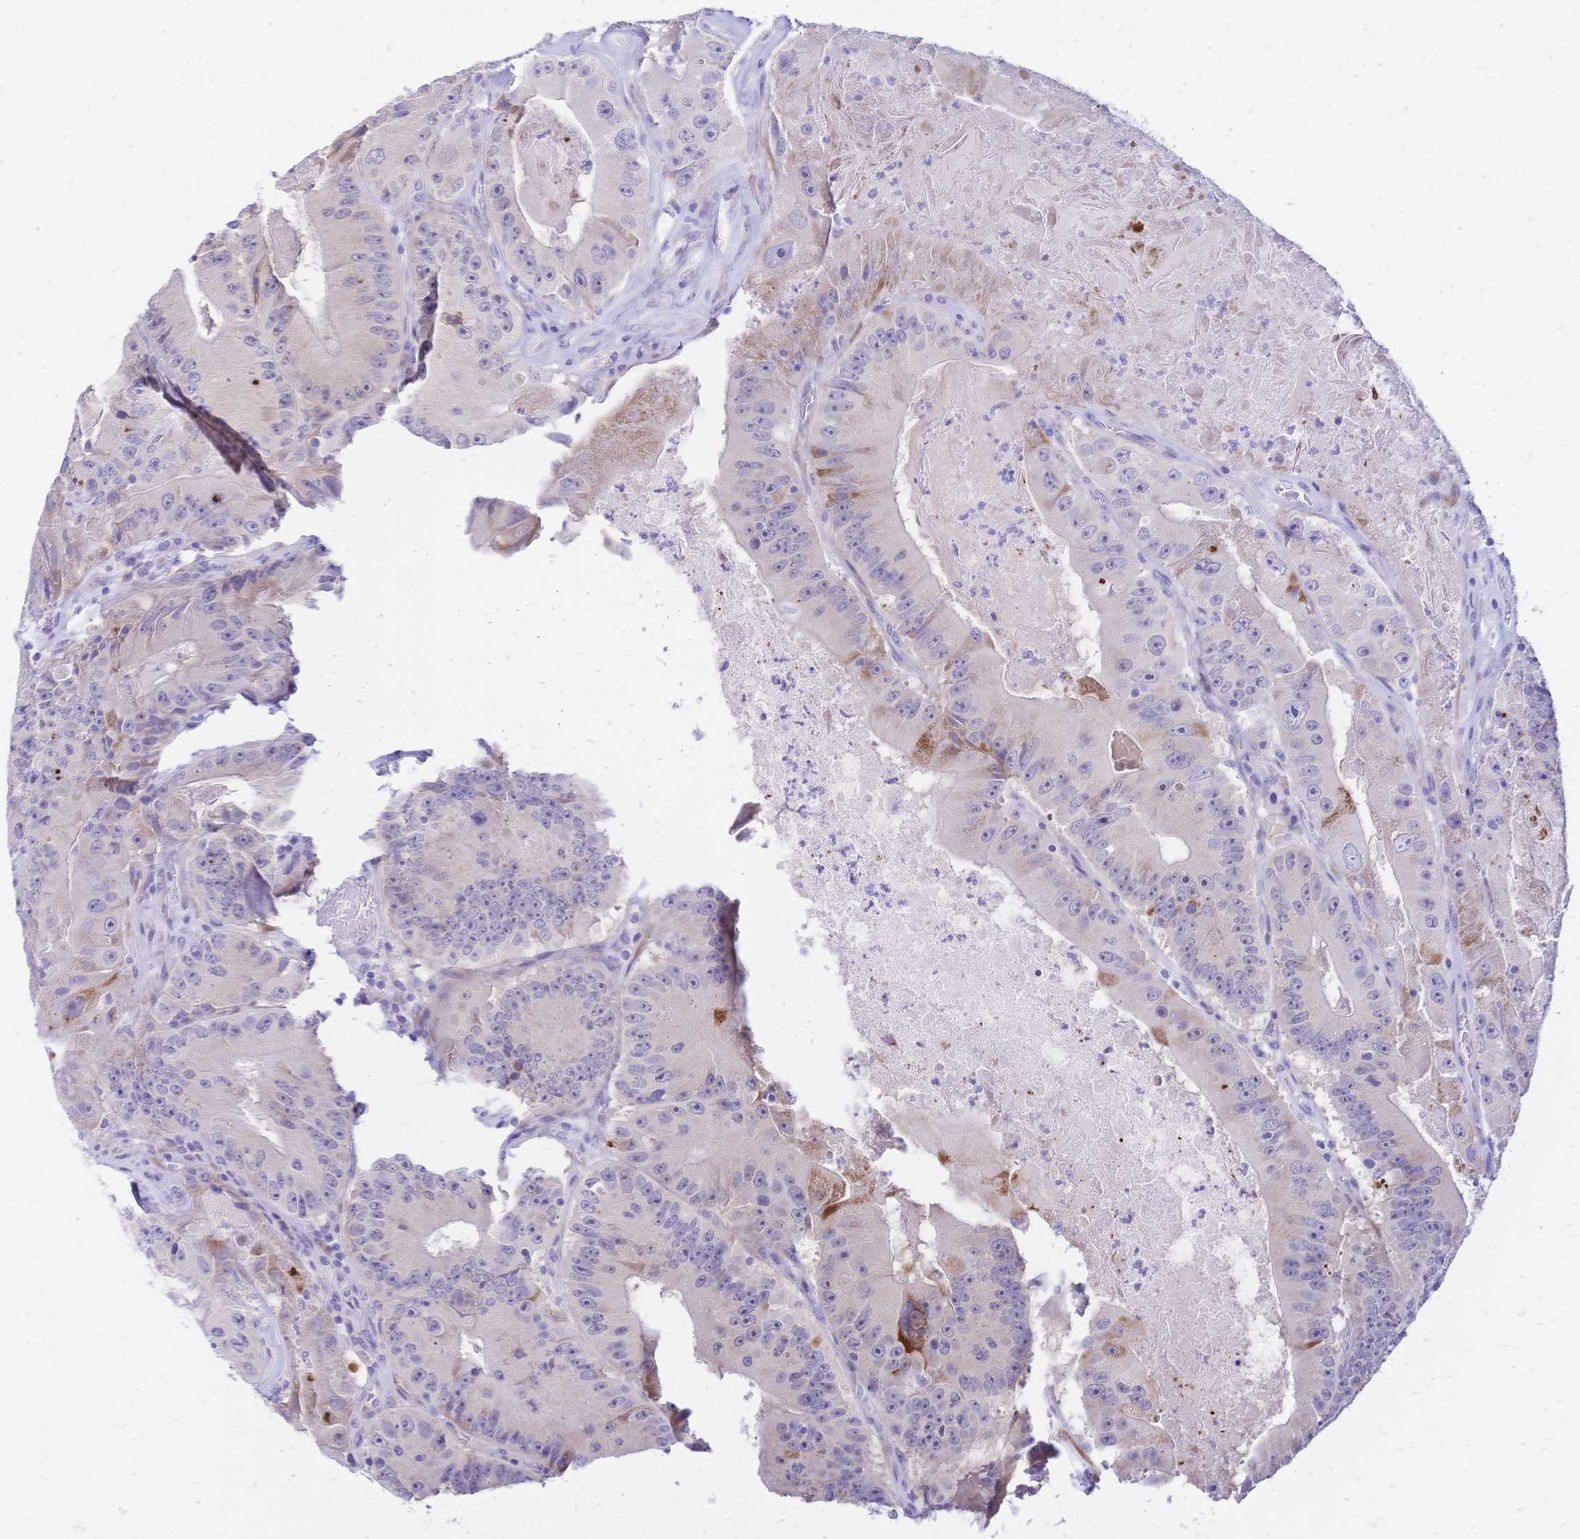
{"staining": {"intensity": "negative", "quantity": "none", "location": "none"}, "tissue": "colorectal cancer", "cell_type": "Tumor cells", "image_type": "cancer", "snomed": [{"axis": "morphology", "description": "Adenocarcinoma, NOS"}, {"axis": "topography", "description": "Colon"}], "caption": "IHC of human colorectal adenocarcinoma exhibits no expression in tumor cells. The staining is performed using DAB brown chromogen with nuclei counter-stained in using hematoxylin.", "gene": "GRB7", "patient": {"sex": "female", "age": 86}}